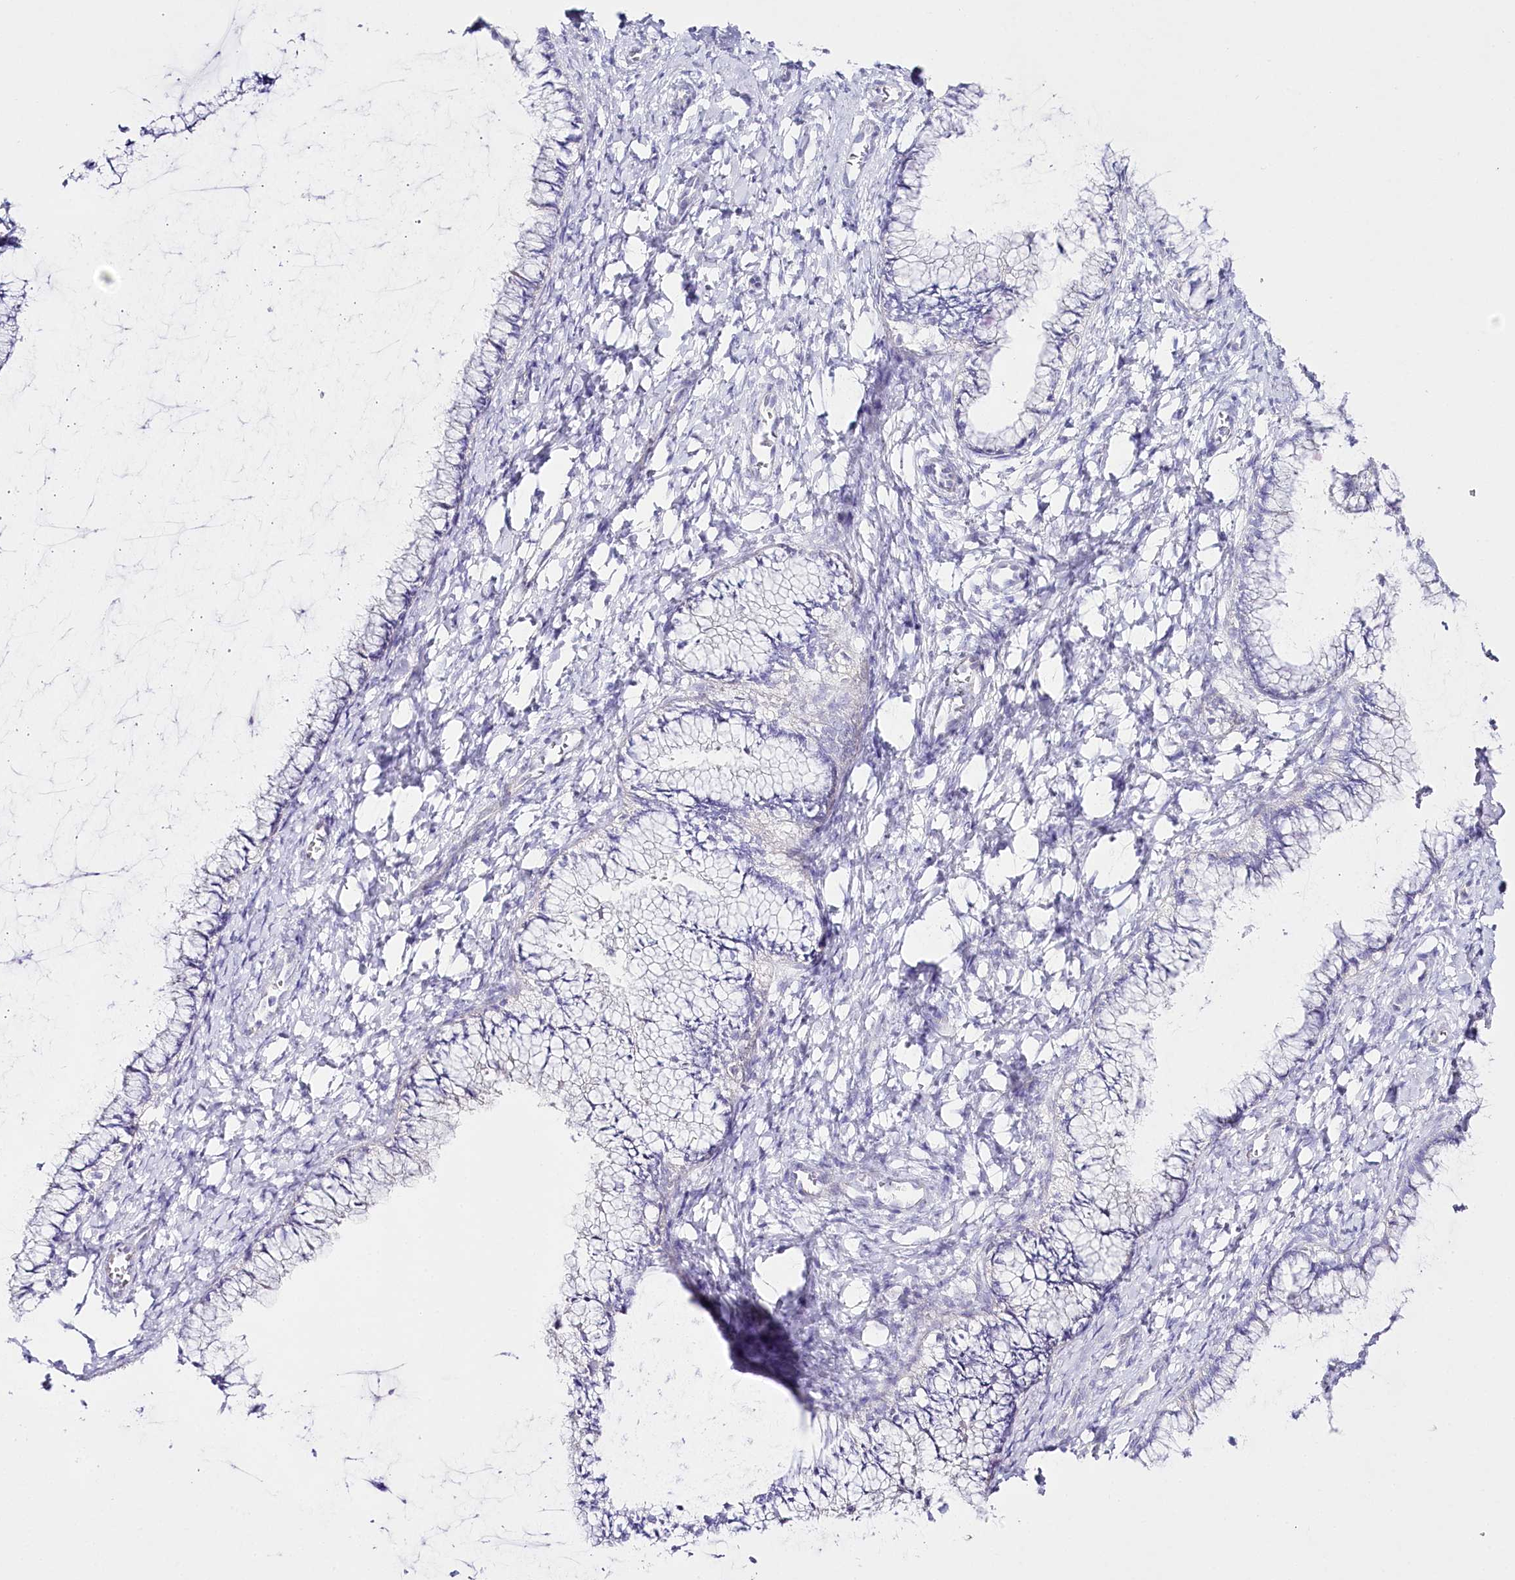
{"staining": {"intensity": "negative", "quantity": "none", "location": "none"}, "tissue": "cervix", "cell_type": "Glandular cells", "image_type": "normal", "snomed": [{"axis": "morphology", "description": "Normal tissue, NOS"}, {"axis": "morphology", "description": "Adenocarcinoma, NOS"}, {"axis": "topography", "description": "Cervix"}], "caption": "This is an IHC histopathology image of normal cervix. There is no positivity in glandular cells.", "gene": "CSN3", "patient": {"sex": "female", "age": 29}}